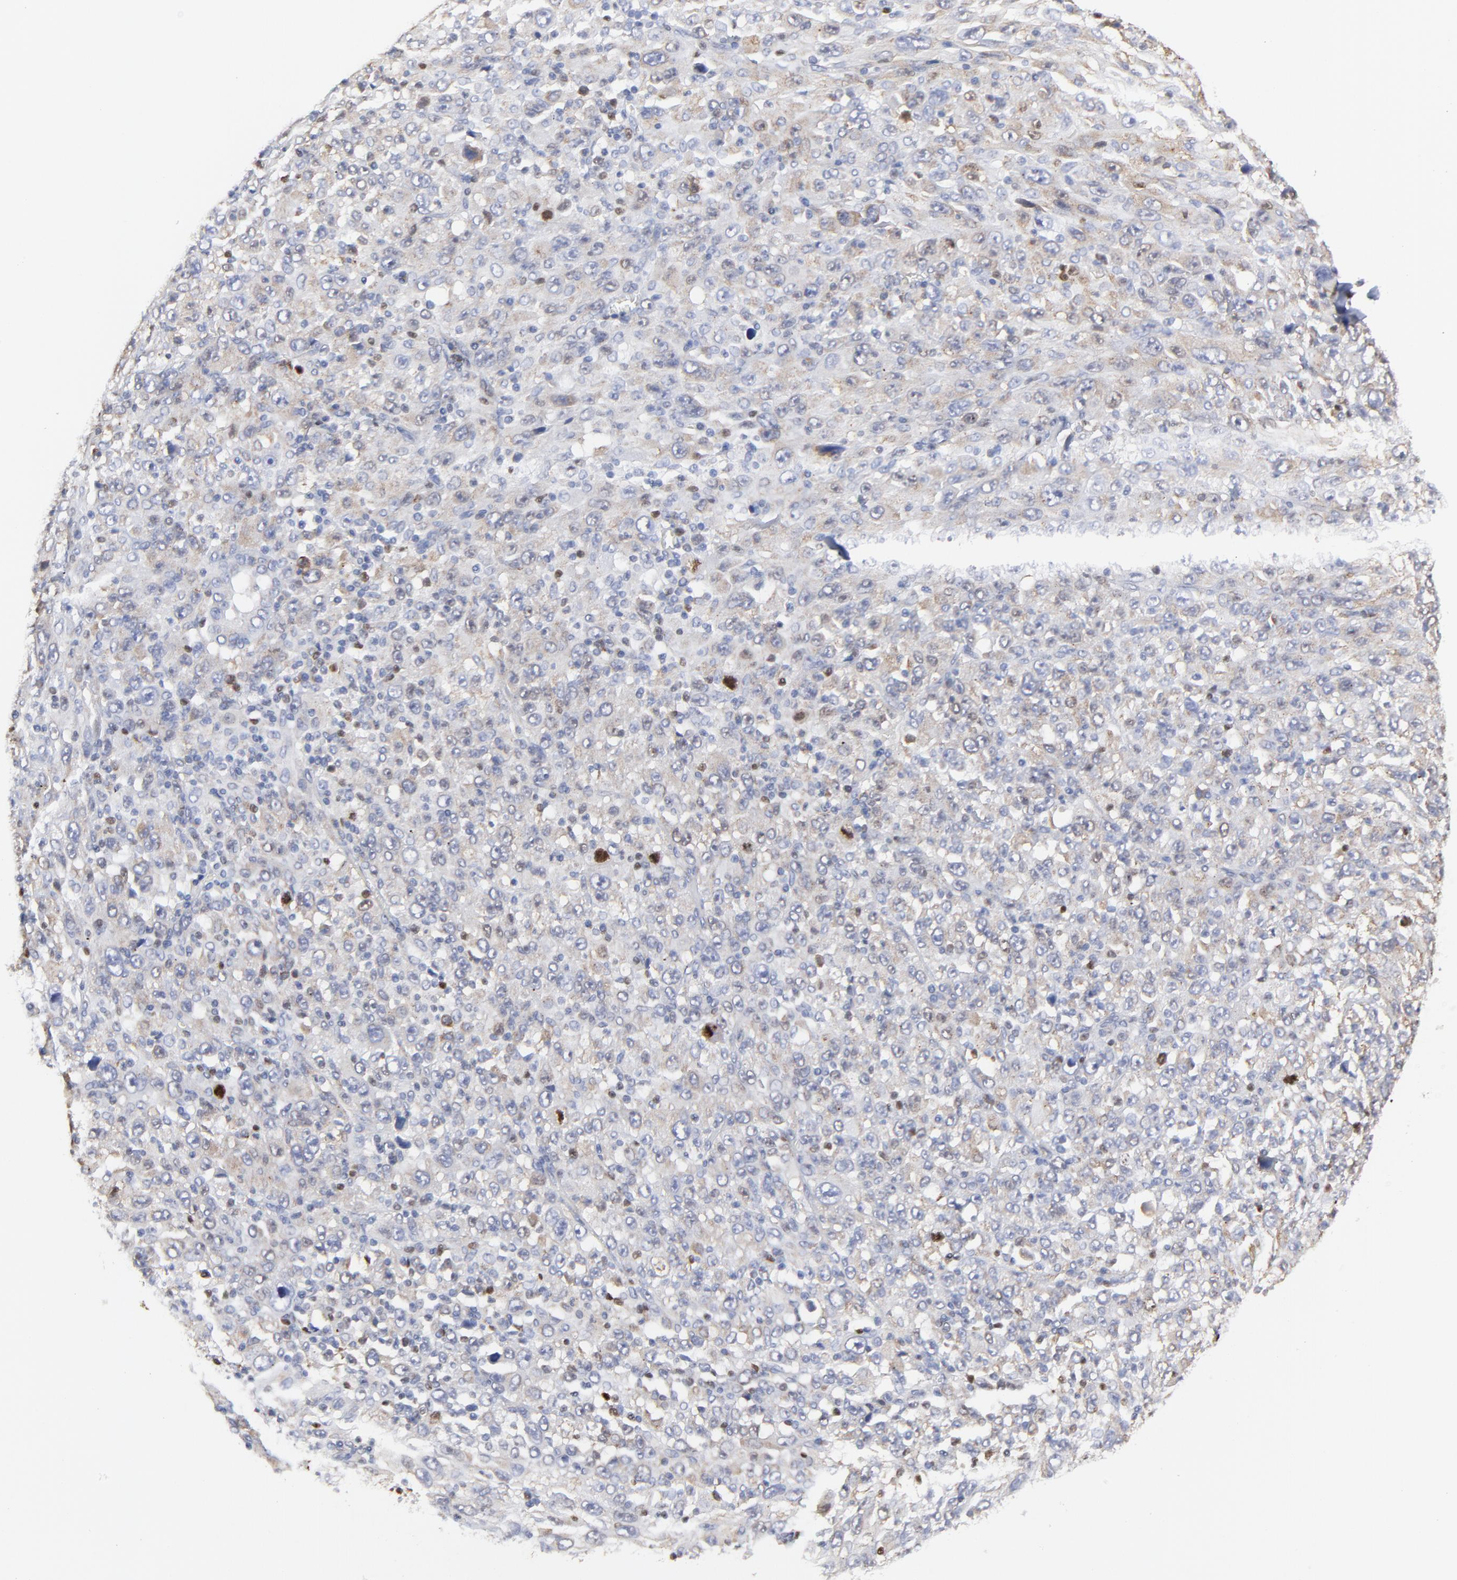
{"staining": {"intensity": "weak", "quantity": "<25%", "location": "cytoplasmic/membranous"}, "tissue": "melanoma", "cell_type": "Tumor cells", "image_type": "cancer", "snomed": [{"axis": "morphology", "description": "Malignant melanoma, Metastatic site"}, {"axis": "topography", "description": "Skin"}], "caption": "This is an immunohistochemistry photomicrograph of human melanoma. There is no expression in tumor cells.", "gene": "NCAPH", "patient": {"sex": "female", "age": 56}}